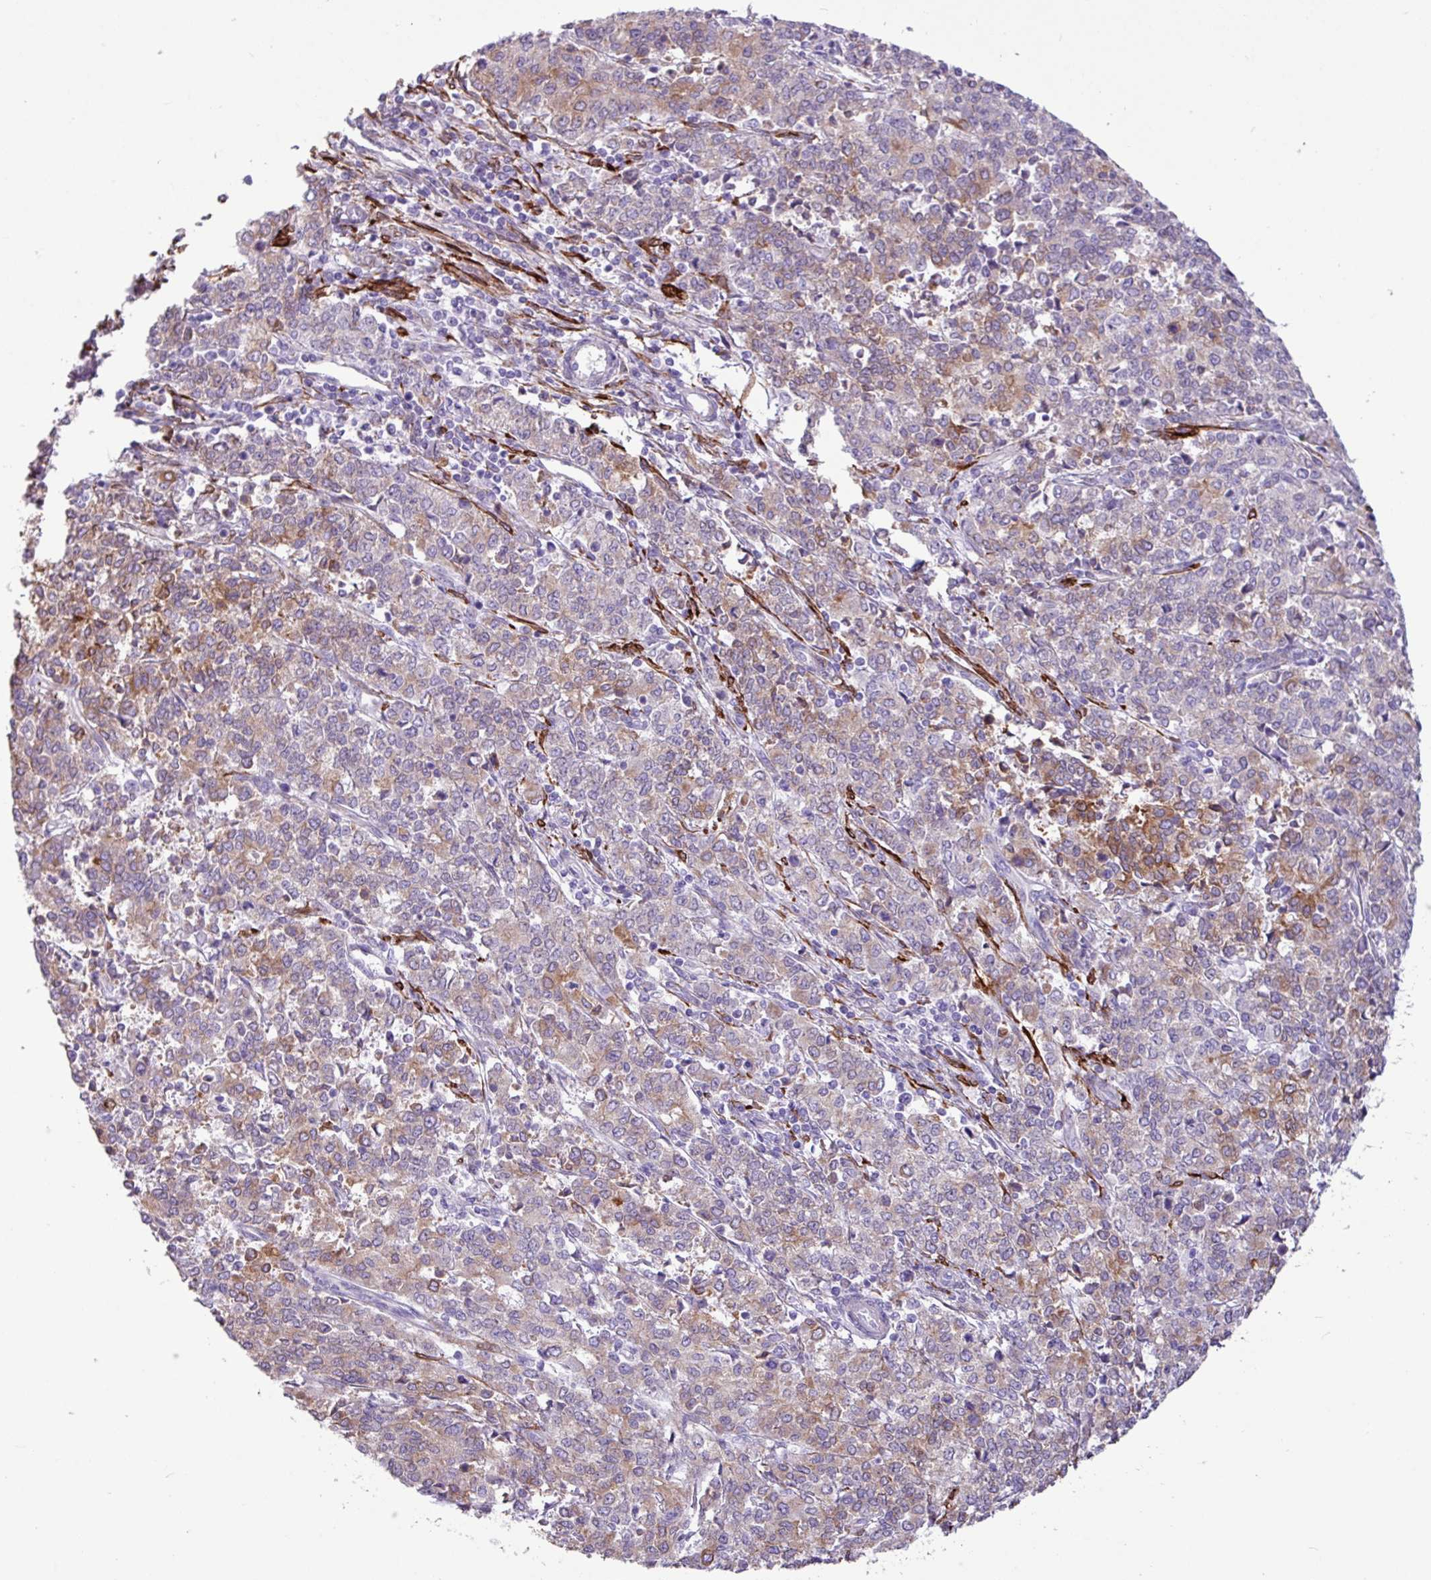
{"staining": {"intensity": "weak", "quantity": "25%-75%", "location": "cytoplasmic/membranous"}, "tissue": "endometrial cancer", "cell_type": "Tumor cells", "image_type": "cancer", "snomed": [{"axis": "morphology", "description": "Adenocarcinoma, NOS"}, {"axis": "topography", "description": "Endometrium"}], "caption": "Human adenocarcinoma (endometrial) stained for a protein (brown) shows weak cytoplasmic/membranous positive expression in about 25%-75% of tumor cells.", "gene": "SLC38A1", "patient": {"sex": "female", "age": 50}}